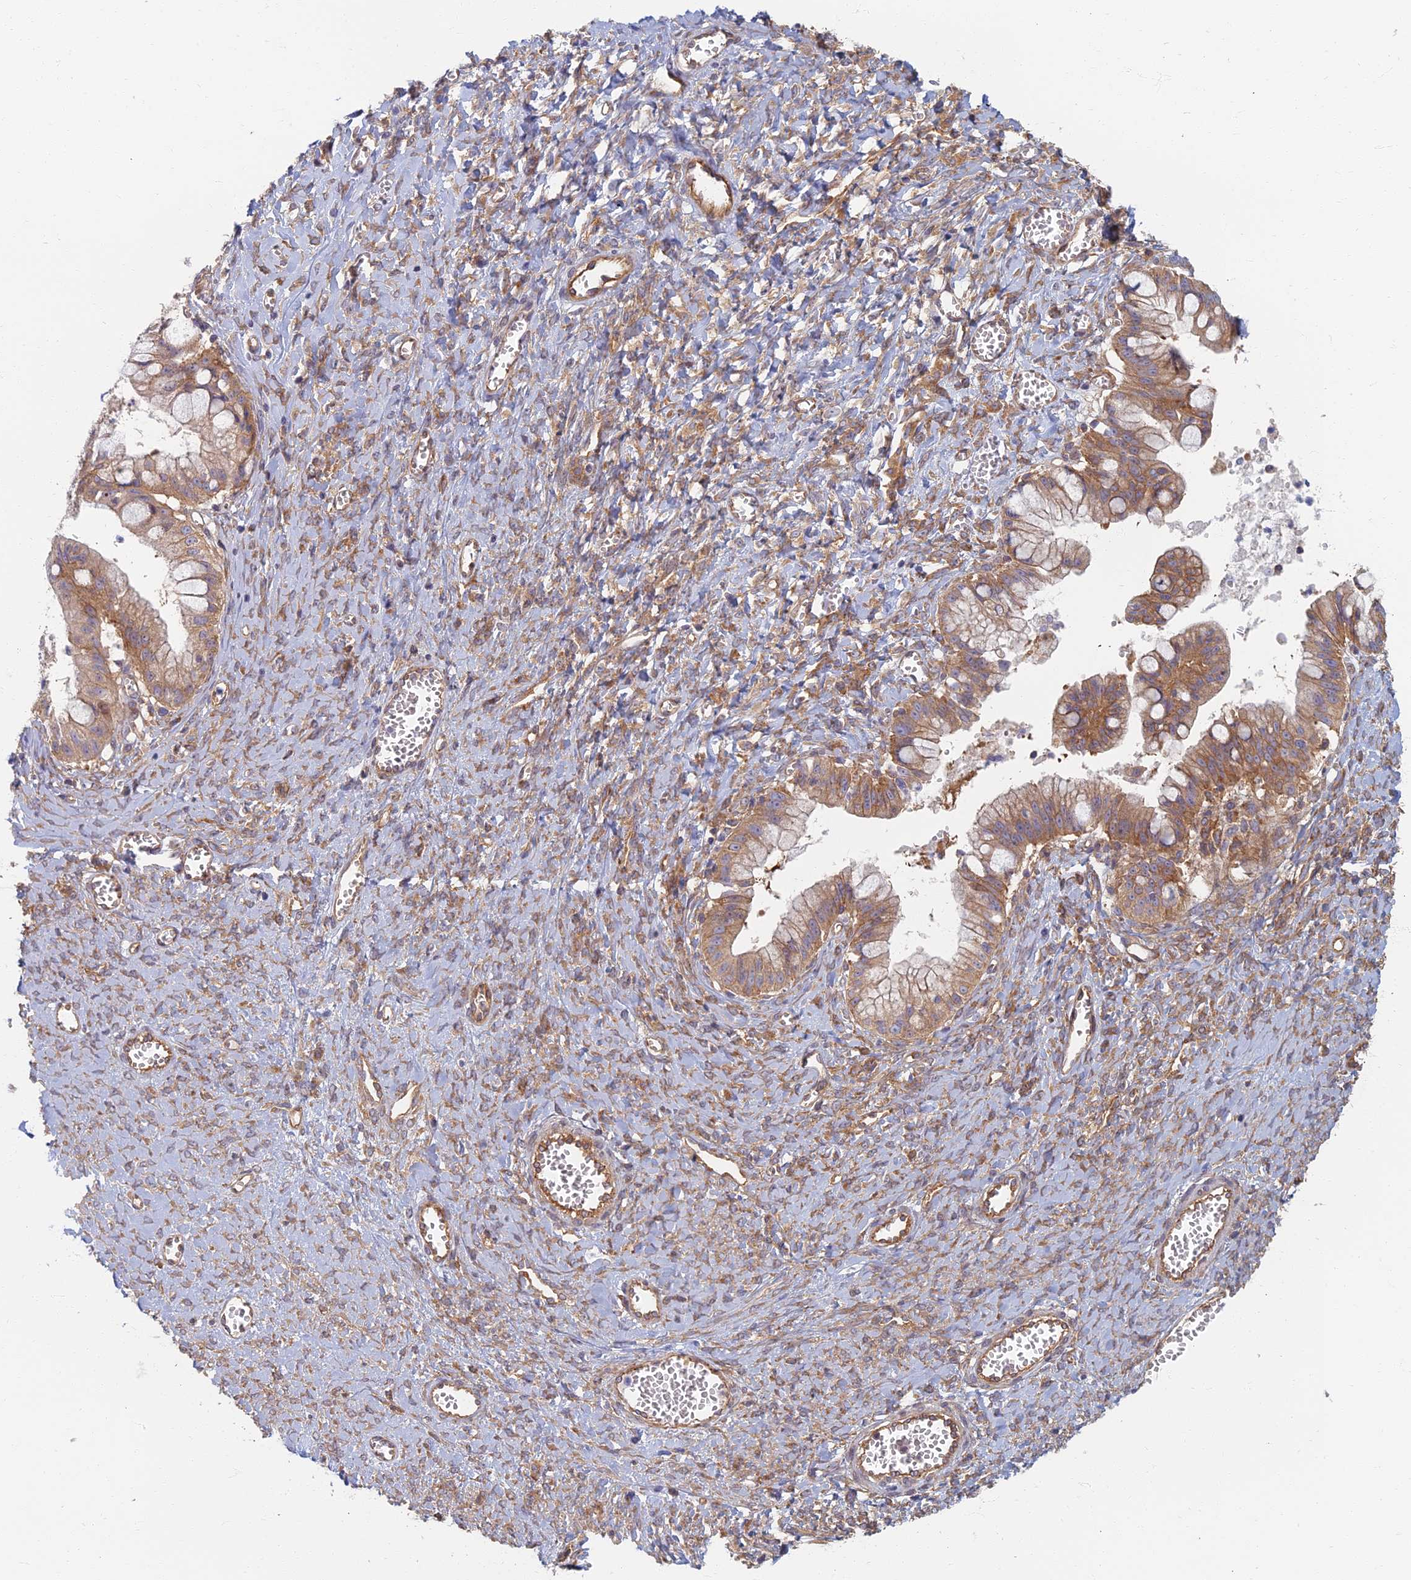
{"staining": {"intensity": "moderate", "quantity": ">75%", "location": "cytoplasmic/membranous"}, "tissue": "ovarian cancer", "cell_type": "Tumor cells", "image_type": "cancer", "snomed": [{"axis": "morphology", "description": "Cystadenocarcinoma, mucinous, NOS"}, {"axis": "topography", "description": "Ovary"}], "caption": "A brown stain highlights moderate cytoplasmic/membranous expression of a protein in human ovarian mucinous cystadenocarcinoma tumor cells.", "gene": "RBSN", "patient": {"sex": "female", "age": 70}}